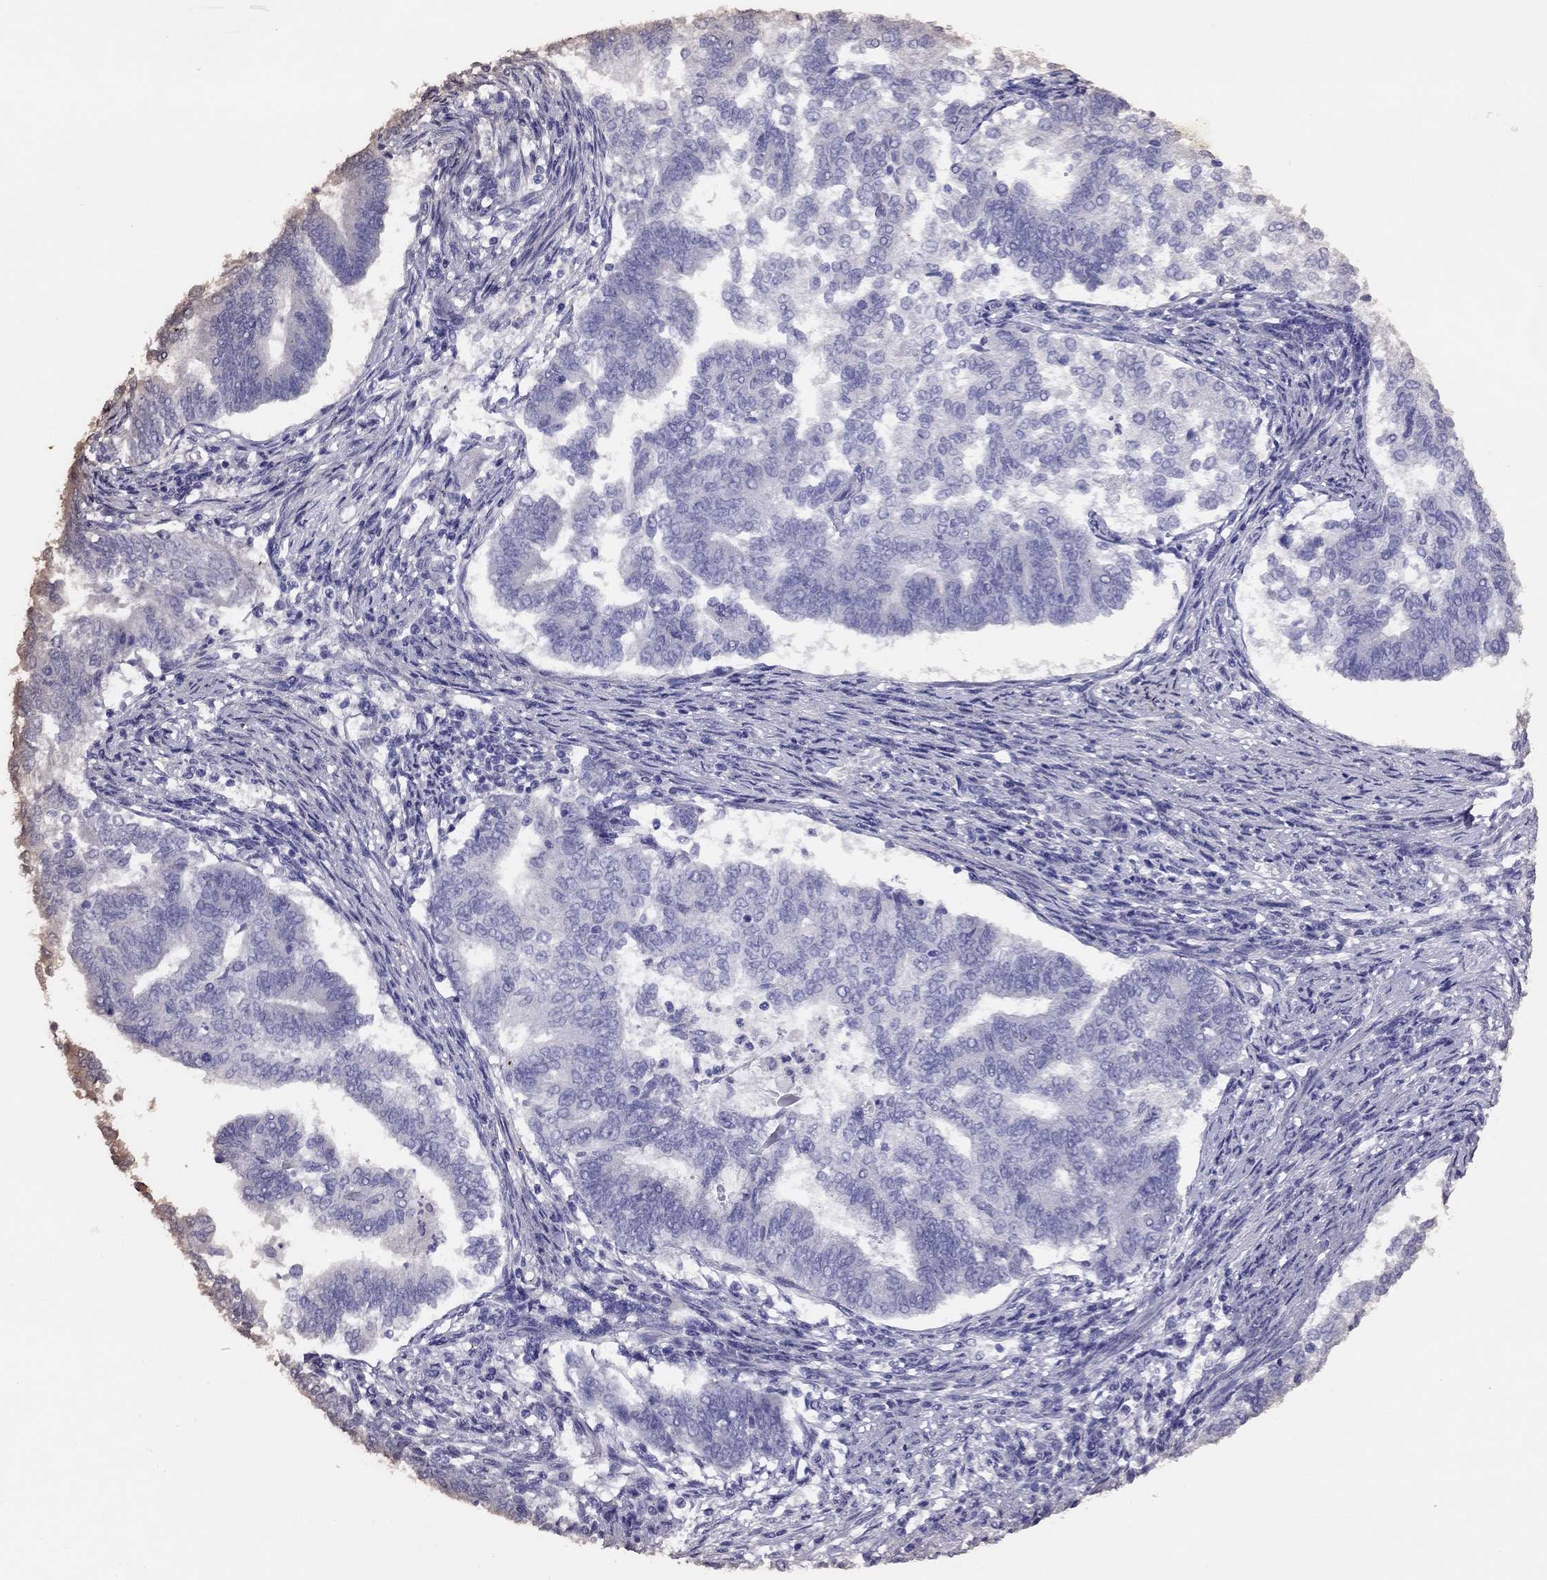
{"staining": {"intensity": "negative", "quantity": "none", "location": "none"}, "tissue": "endometrial cancer", "cell_type": "Tumor cells", "image_type": "cancer", "snomed": [{"axis": "morphology", "description": "Adenocarcinoma, NOS"}, {"axis": "topography", "description": "Endometrium"}], "caption": "Endometrial cancer (adenocarcinoma) was stained to show a protein in brown. There is no significant expression in tumor cells.", "gene": "LRIT2", "patient": {"sex": "female", "age": 65}}